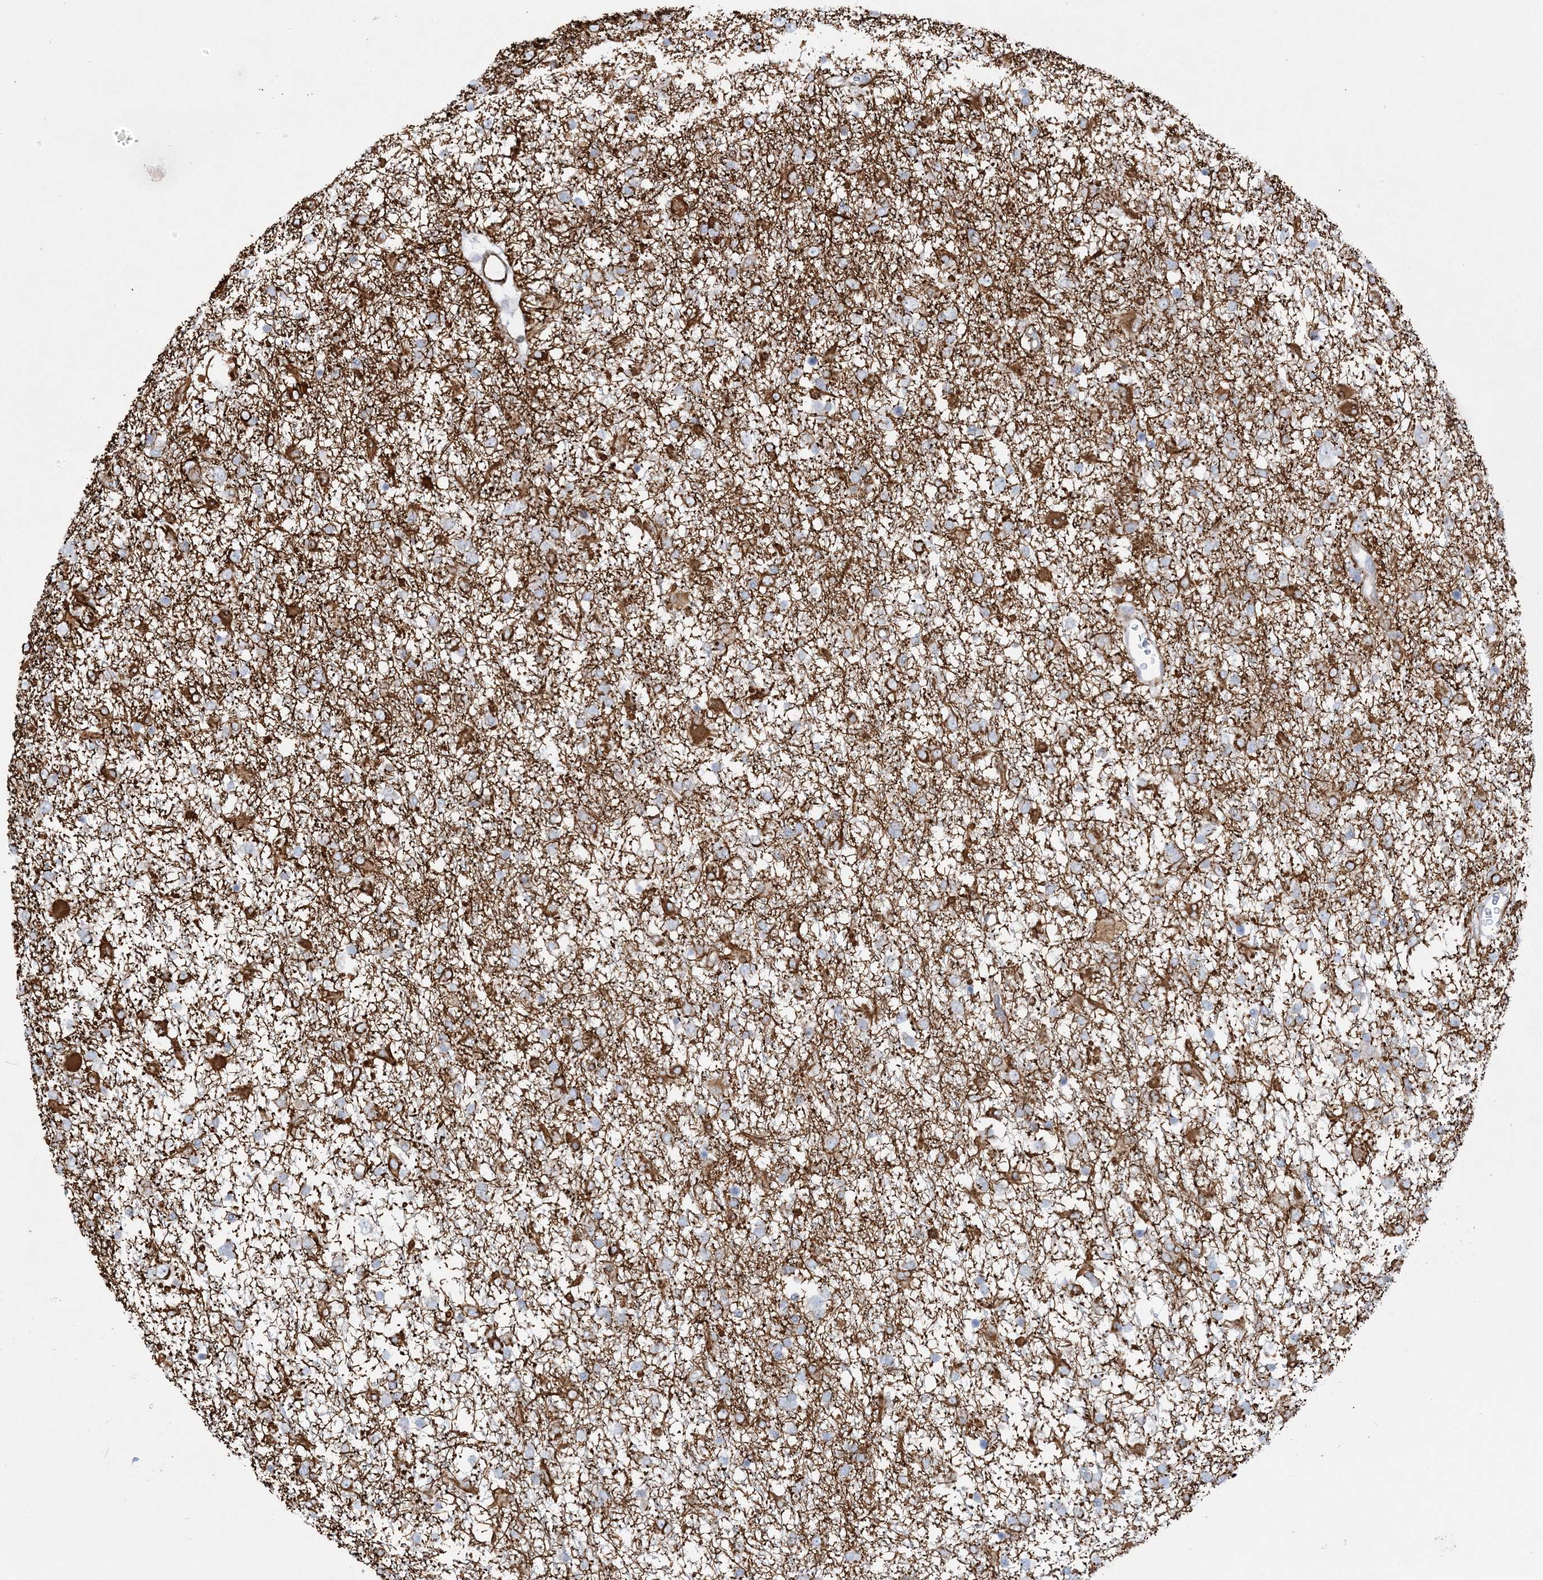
{"staining": {"intensity": "negative", "quantity": "none", "location": "none"}, "tissue": "glioma", "cell_type": "Tumor cells", "image_type": "cancer", "snomed": [{"axis": "morphology", "description": "Glioma, malignant, Low grade"}, {"axis": "topography", "description": "Brain"}], "caption": "High magnification brightfield microscopy of glioma stained with DAB (brown) and counterstained with hematoxylin (blue): tumor cells show no significant positivity. (Stains: DAB (3,3'-diaminobenzidine) IHC with hematoxylin counter stain, Microscopy: brightfield microscopy at high magnification).", "gene": "SCLT1", "patient": {"sex": "male", "age": 65}}